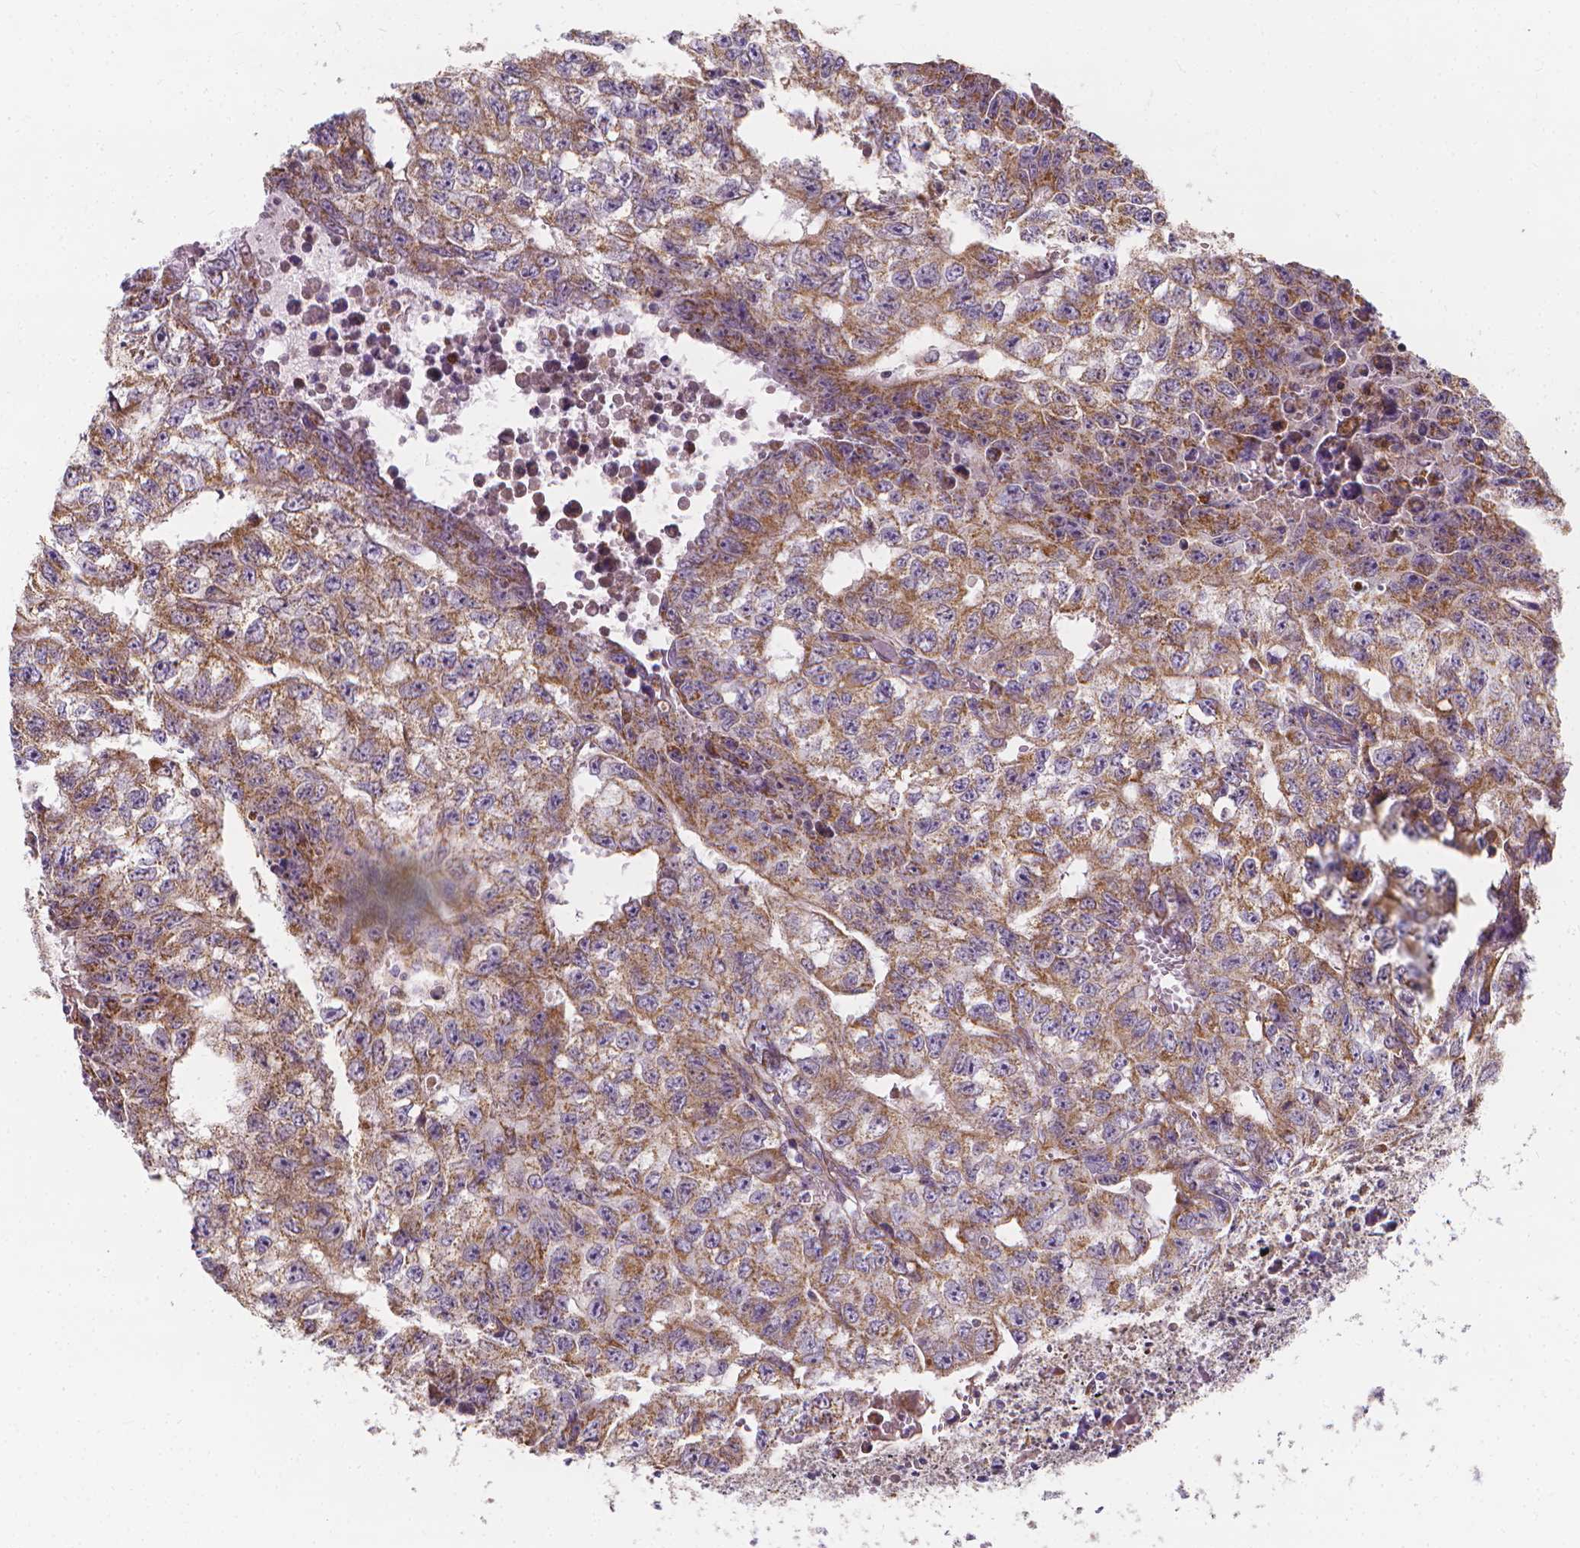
{"staining": {"intensity": "moderate", "quantity": ">75%", "location": "cytoplasmic/membranous"}, "tissue": "testis cancer", "cell_type": "Tumor cells", "image_type": "cancer", "snomed": [{"axis": "morphology", "description": "Carcinoma, Embryonal, NOS"}, {"axis": "morphology", "description": "Teratoma, malignant, NOS"}, {"axis": "topography", "description": "Testis"}], "caption": "Tumor cells demonstrate moderate cytoplasmic/membranous positivity in approximately >75% of cells in testis cancer.", "gene": "SNCAIP", "patient": {"sex": "male", "age": 24}}